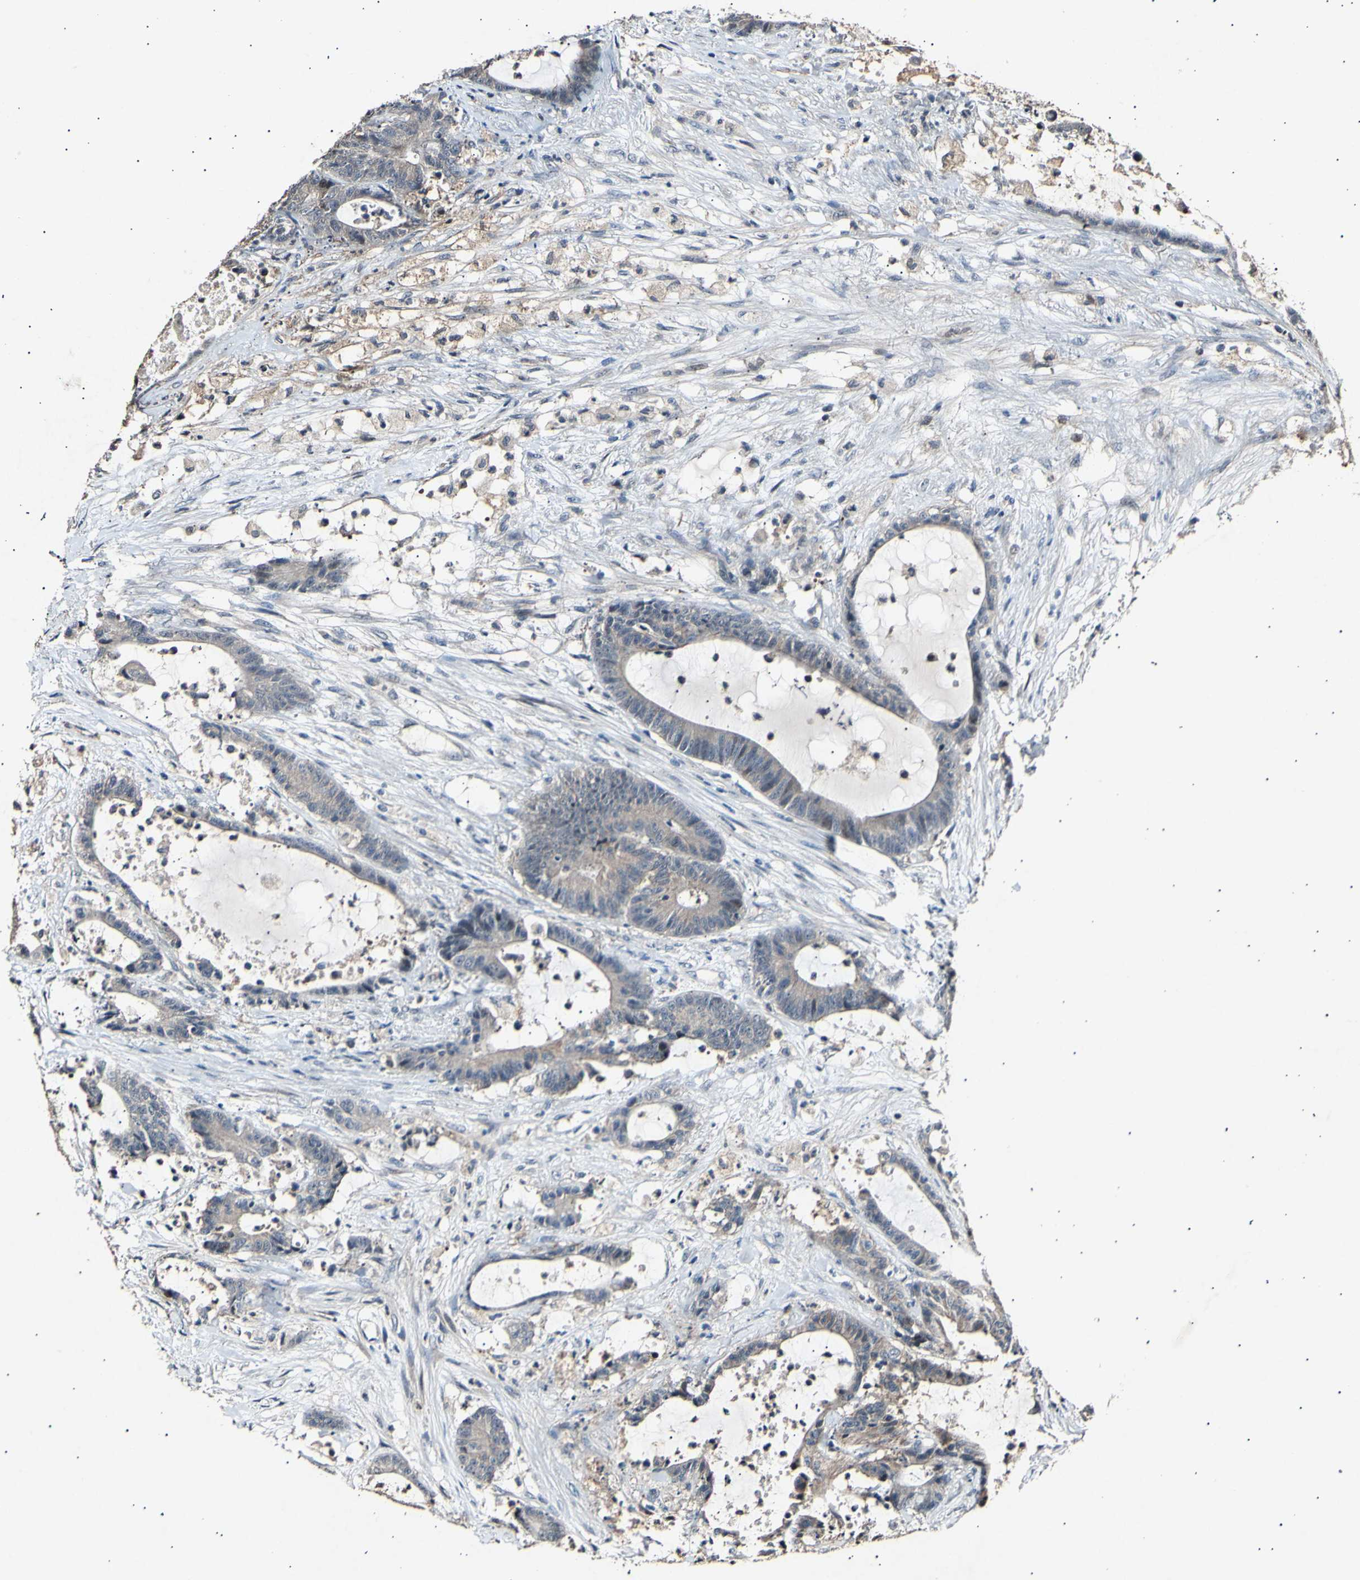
{"staining": {"intensity": "weak", "quantity": "<25%", "location": "cytoplasmic/membranous"}, "tissue": "colorectal cancer", "cell_type": "Tumor cells", "image_type": "cancer", "snomed": [{"axis": "morphology", "description": "Adenocarcinoma, NOS"}, {"axis": "topography", "description": "Colon"}], "caption": "Protein analysis of colorectal cancer (adenocarcinoma) demonstrates no significant staining in tumor cells. The staining is performed using DAB (3,3'-diaminobenzidine) brown chromogen with nuclei counter-stained in using hematoxylin.", "gene": "ADCY3", "patient": {"sex": "female", "age": 84}}